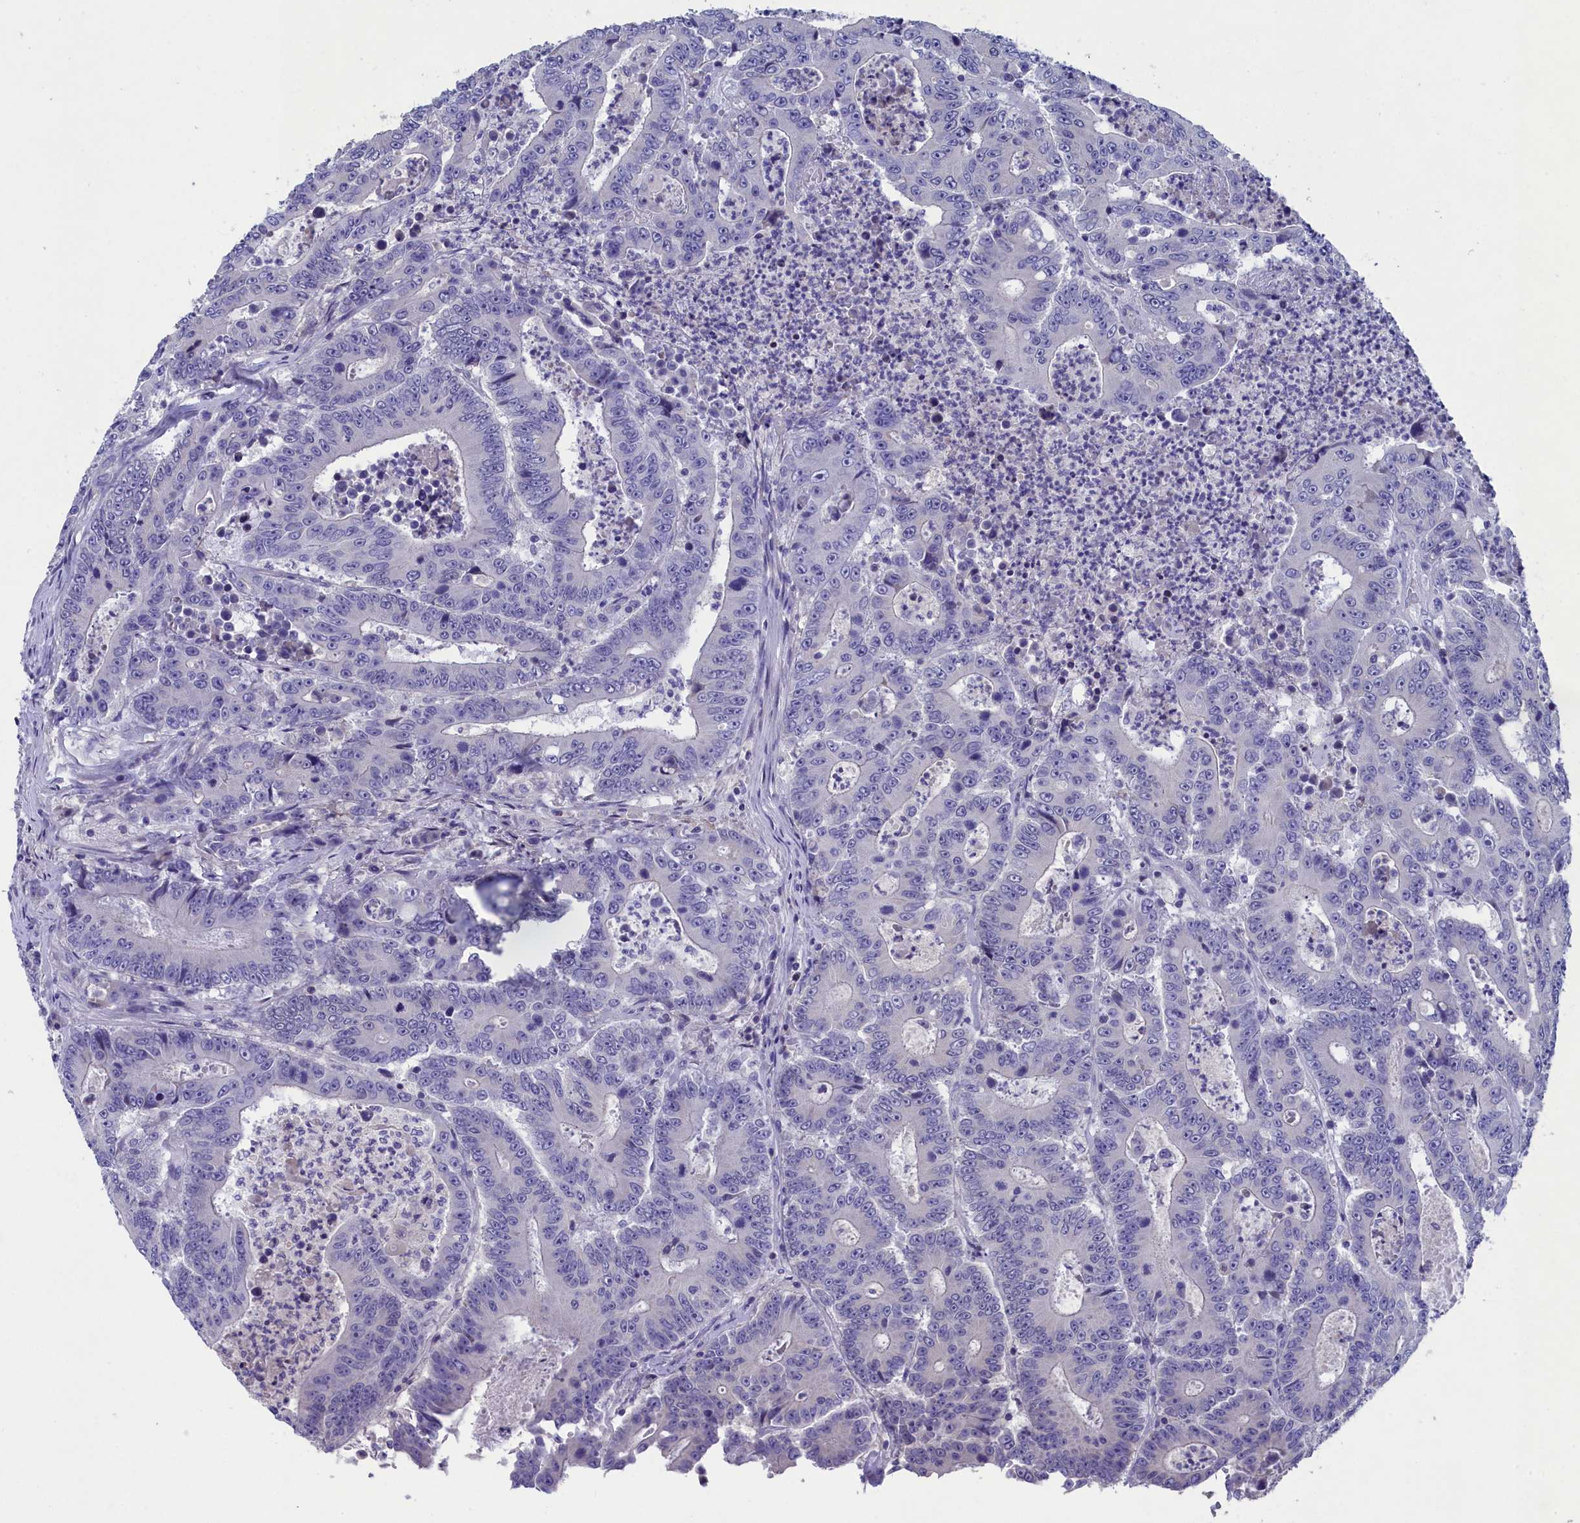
{"staining": {"intensity": "negative", "quantity": "none", "location": "none"}, "tissue": "colorectal cancer", "cell_type": "Tumor cells", "image_type": "cancer", "snomed": [{"axis": "morphology", "description": "Adenocarcinoma, NOS"}, {"axis": "topography", "description": "Colon"}], "caption": "IHC image of neoplastic tissue: colorectal cancer (adenocarcinoma) stained with DAB (3,3'-diaminobenzidine) exhibits no significant protein staining in tumor cells. Nuclei are stained in blue.", "gene": "PRDM12", "patient": {"sex": "male", "age": 83}}